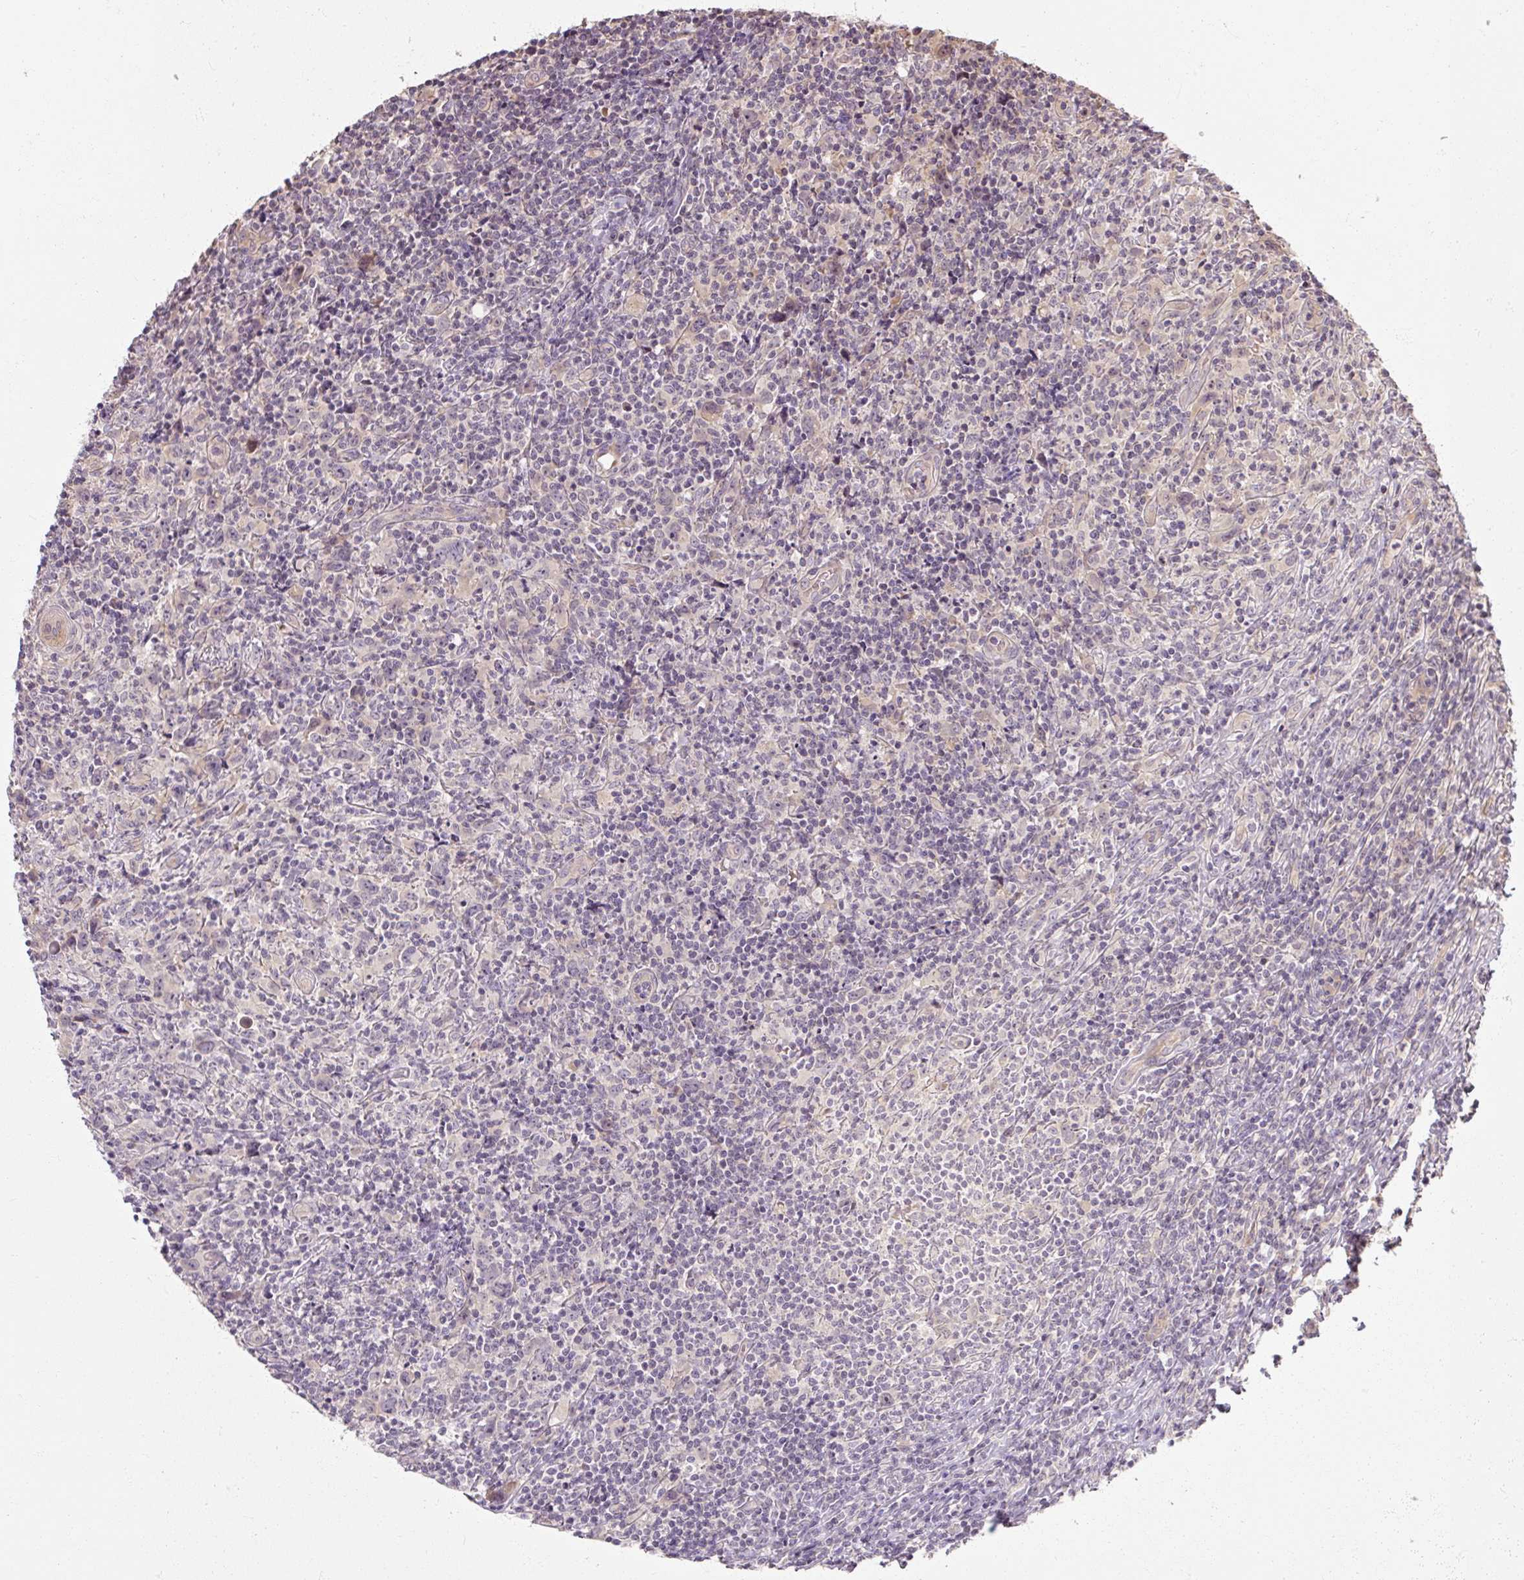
{"staining": {"intensity": "negative", "quantity": "none", "location": "none"}, "tissue": "lymphoma", "cell_type": "Tumor cells", "image_type": "cancer", "snomed": [{"axis": "morphology", "description": "Hodgkin's disease, NOS"}, {"axis": "topography", "description": "Lymph node"}], "caption": "This image is of lymphoma stained with immunohistochemistry (IHC) to label a protein in brown with the nuclei are counter-stained blue. There is no expression in tumor cells. (DAB (3,3'-diaminobenzidine) immunohistochemistry (IHC) visualized using brightfield microscopy, high magnification).", "gene": "RB1CC1", "patient": {"sex": "female", "age": 18}}